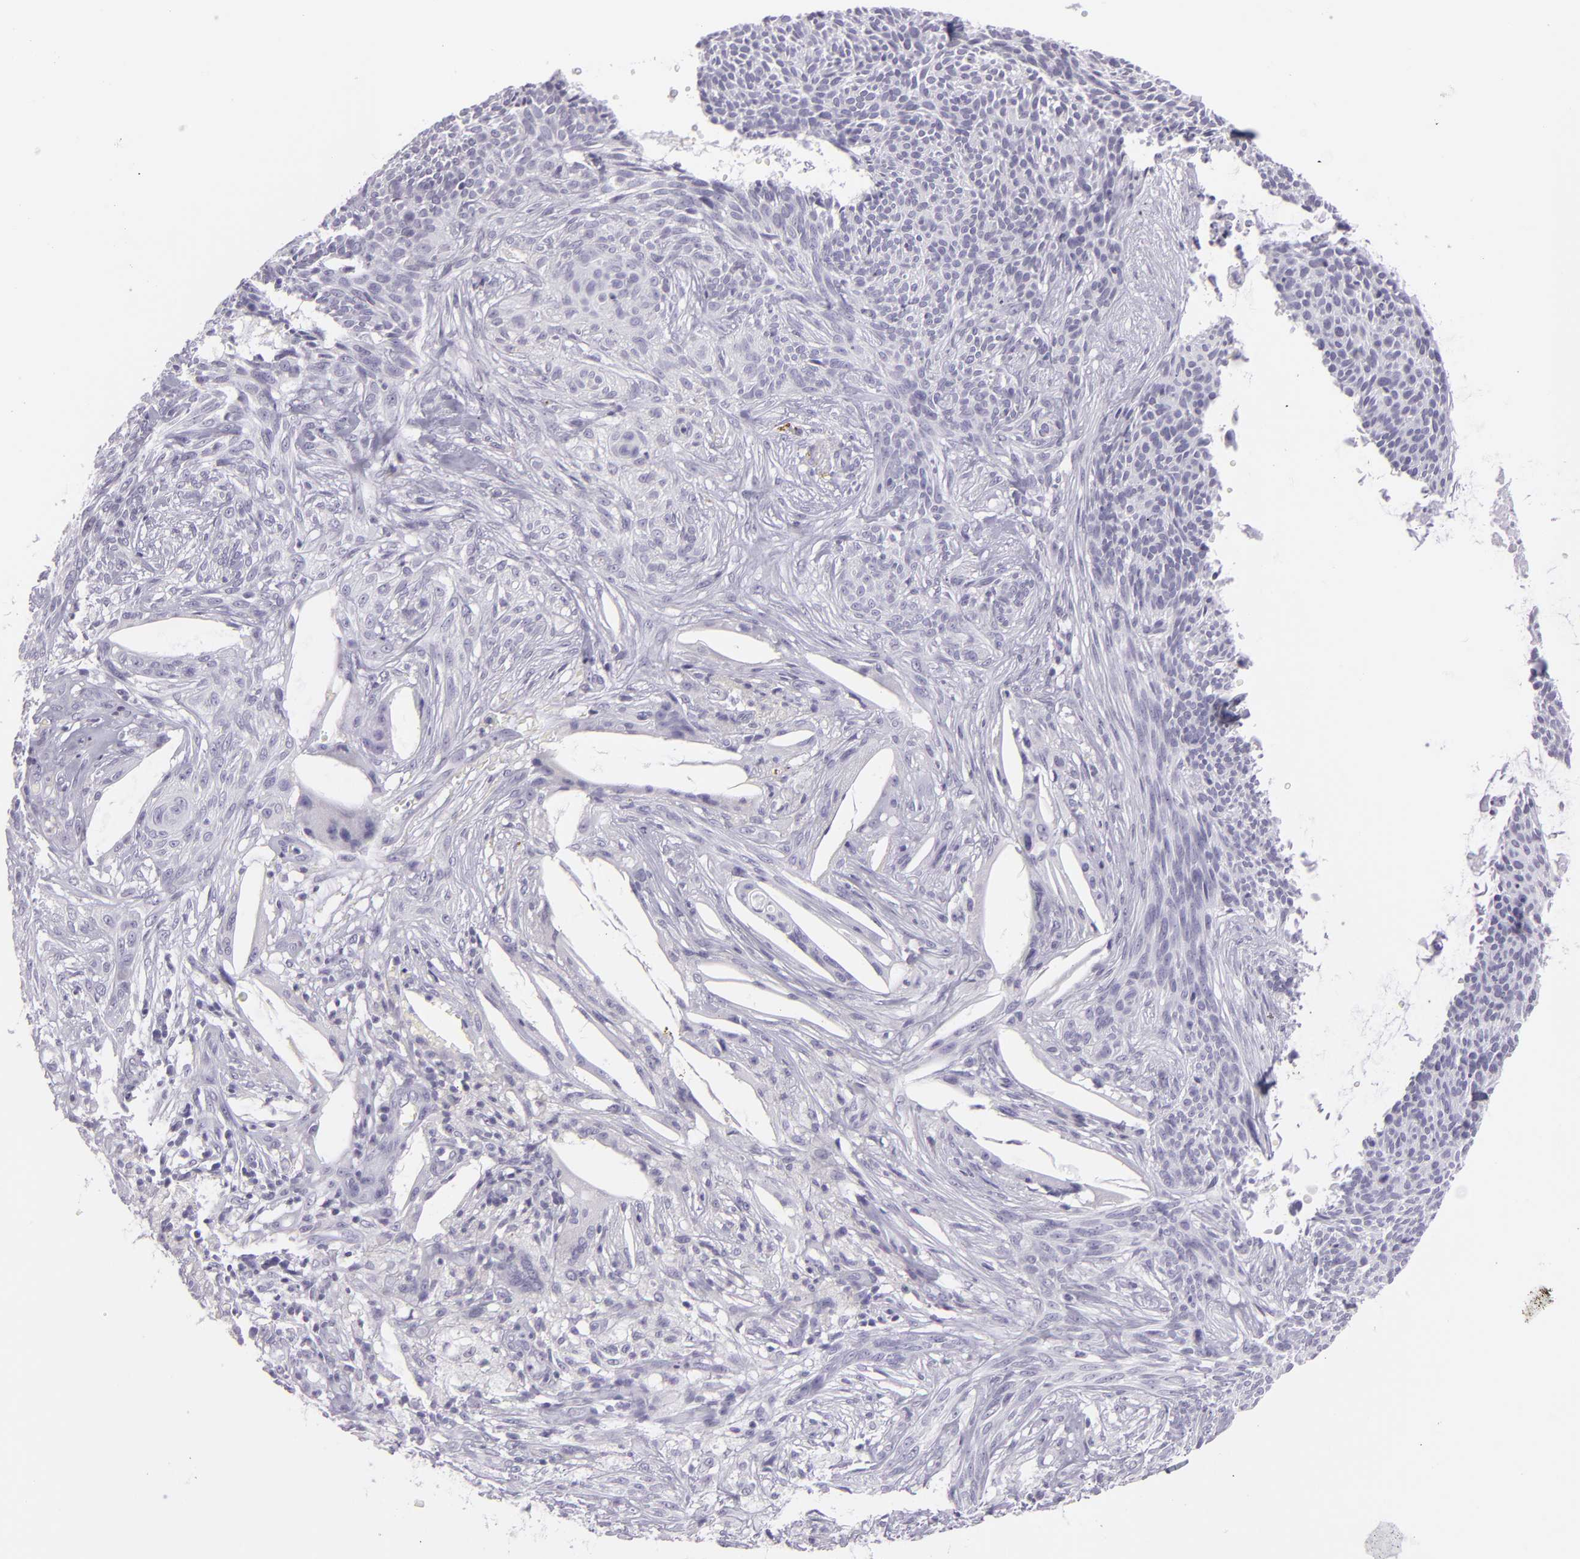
{"staining": {"intensity": "negative", "quantity": "none", "location": "none"}, "tissue": "skin cancer", "cell_type": "Tumor cells", "image_type": "cancer", "snomed": [{"axis": "morphology", "description": "Basal cell carcinoma"}, {"axis": "topography", "description": "Skin"}], "caption": "There is no significant staining in tumor cells of skin basal cell carcinoma.", "gene": "MUC6", "patient": {"sex": "male", "age": 84}}